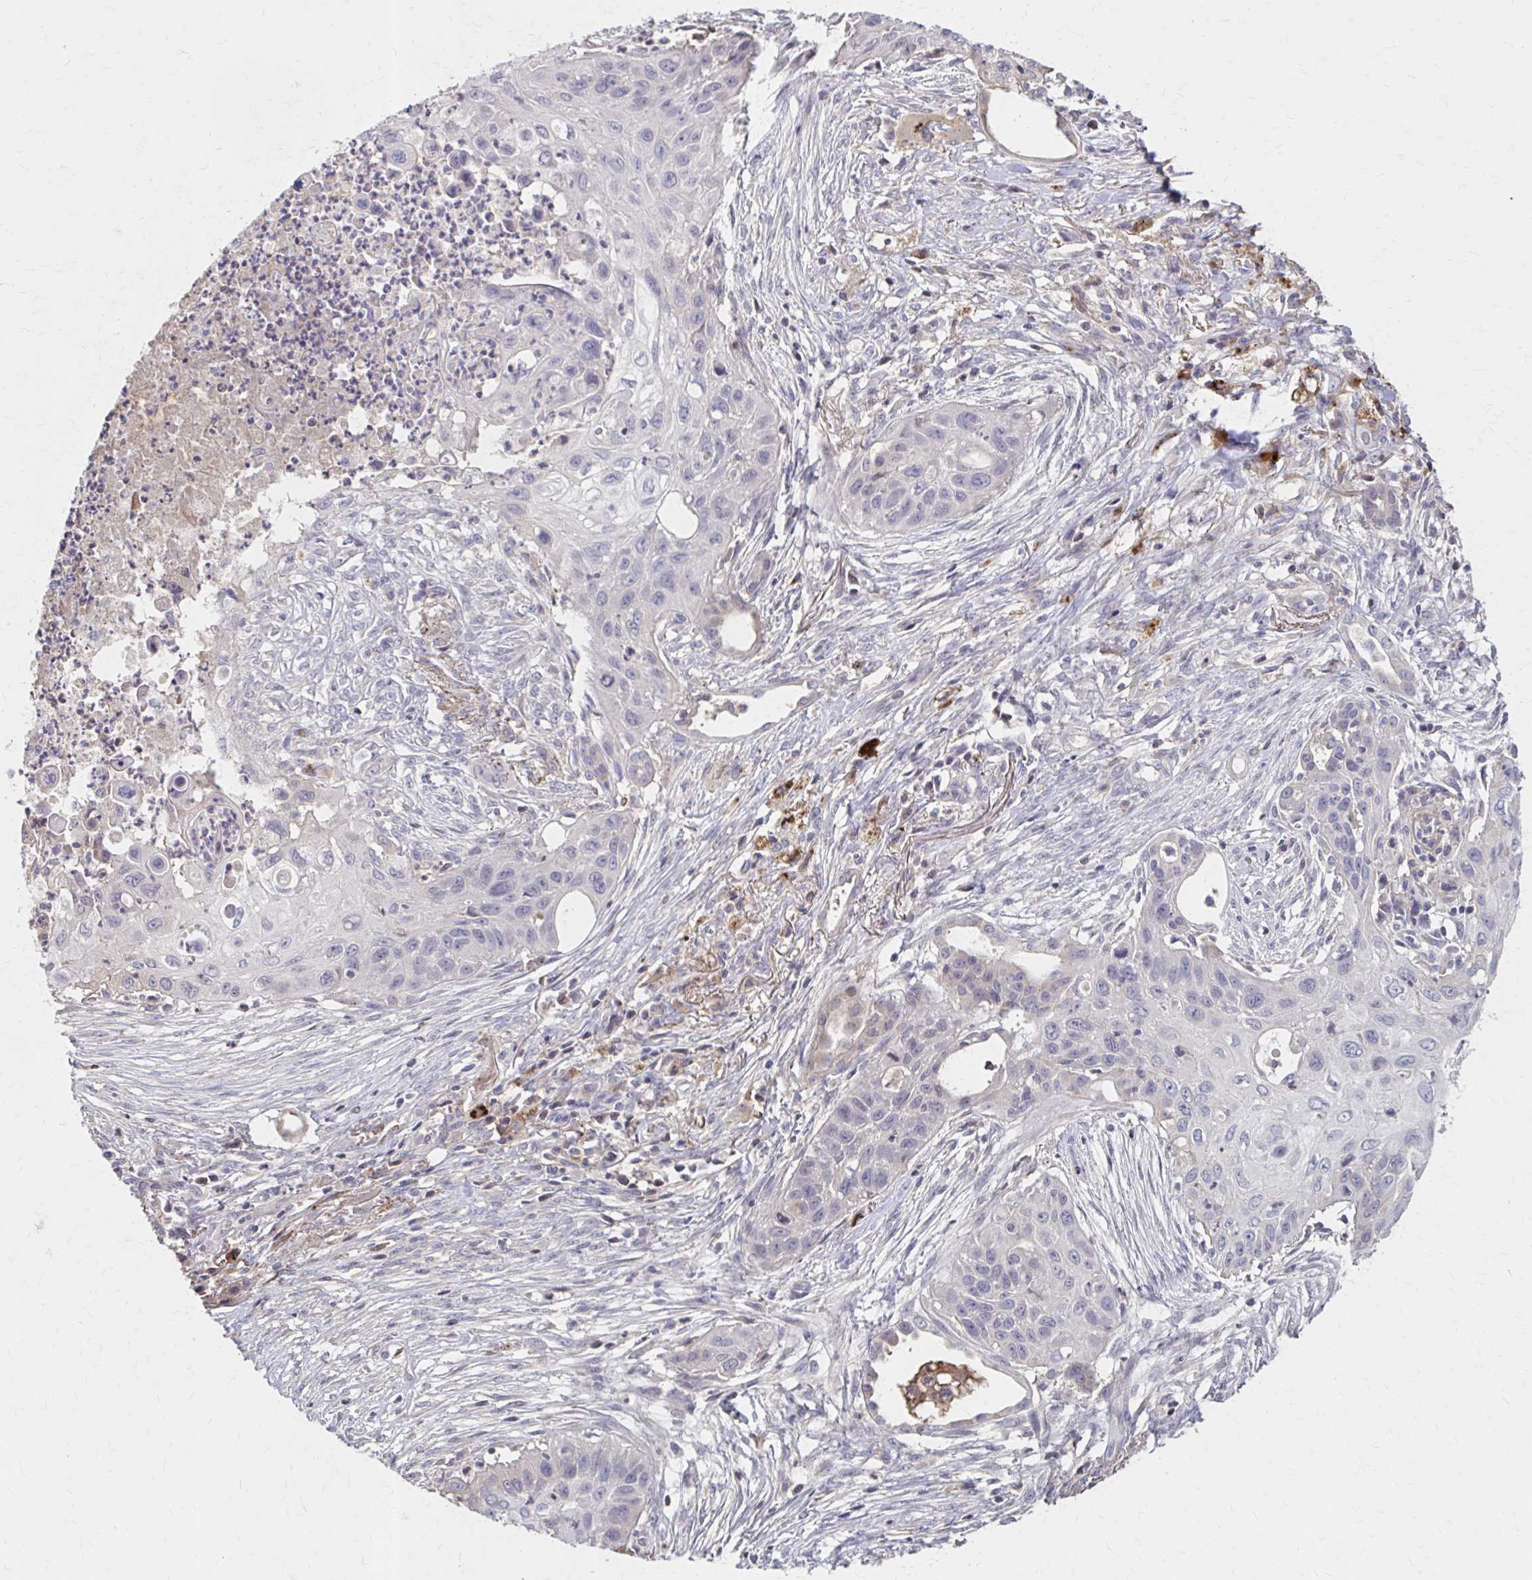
{"staining": {"intensity": "negative", "quantity": "none", "location": "none"}, "tissue": "lung cancer", "cell_type": "Tumor cells", "image_type": "cancer", "snomed": [{"axis": "morphology", "description": "Squamous cell carcinoma, NOS"}, {"axis": "topography", "description": "Lung"}], "caption": "There is no significant expression in tumor cells of lung cancer. The staining was performed using DAB to visualize the protein expression in brown, while the nuclei were stained in blue with hematoxylin (Magnification: 20x).", "gene": "HMGCS2", "patient": {"sex": "male", "age": 71}}